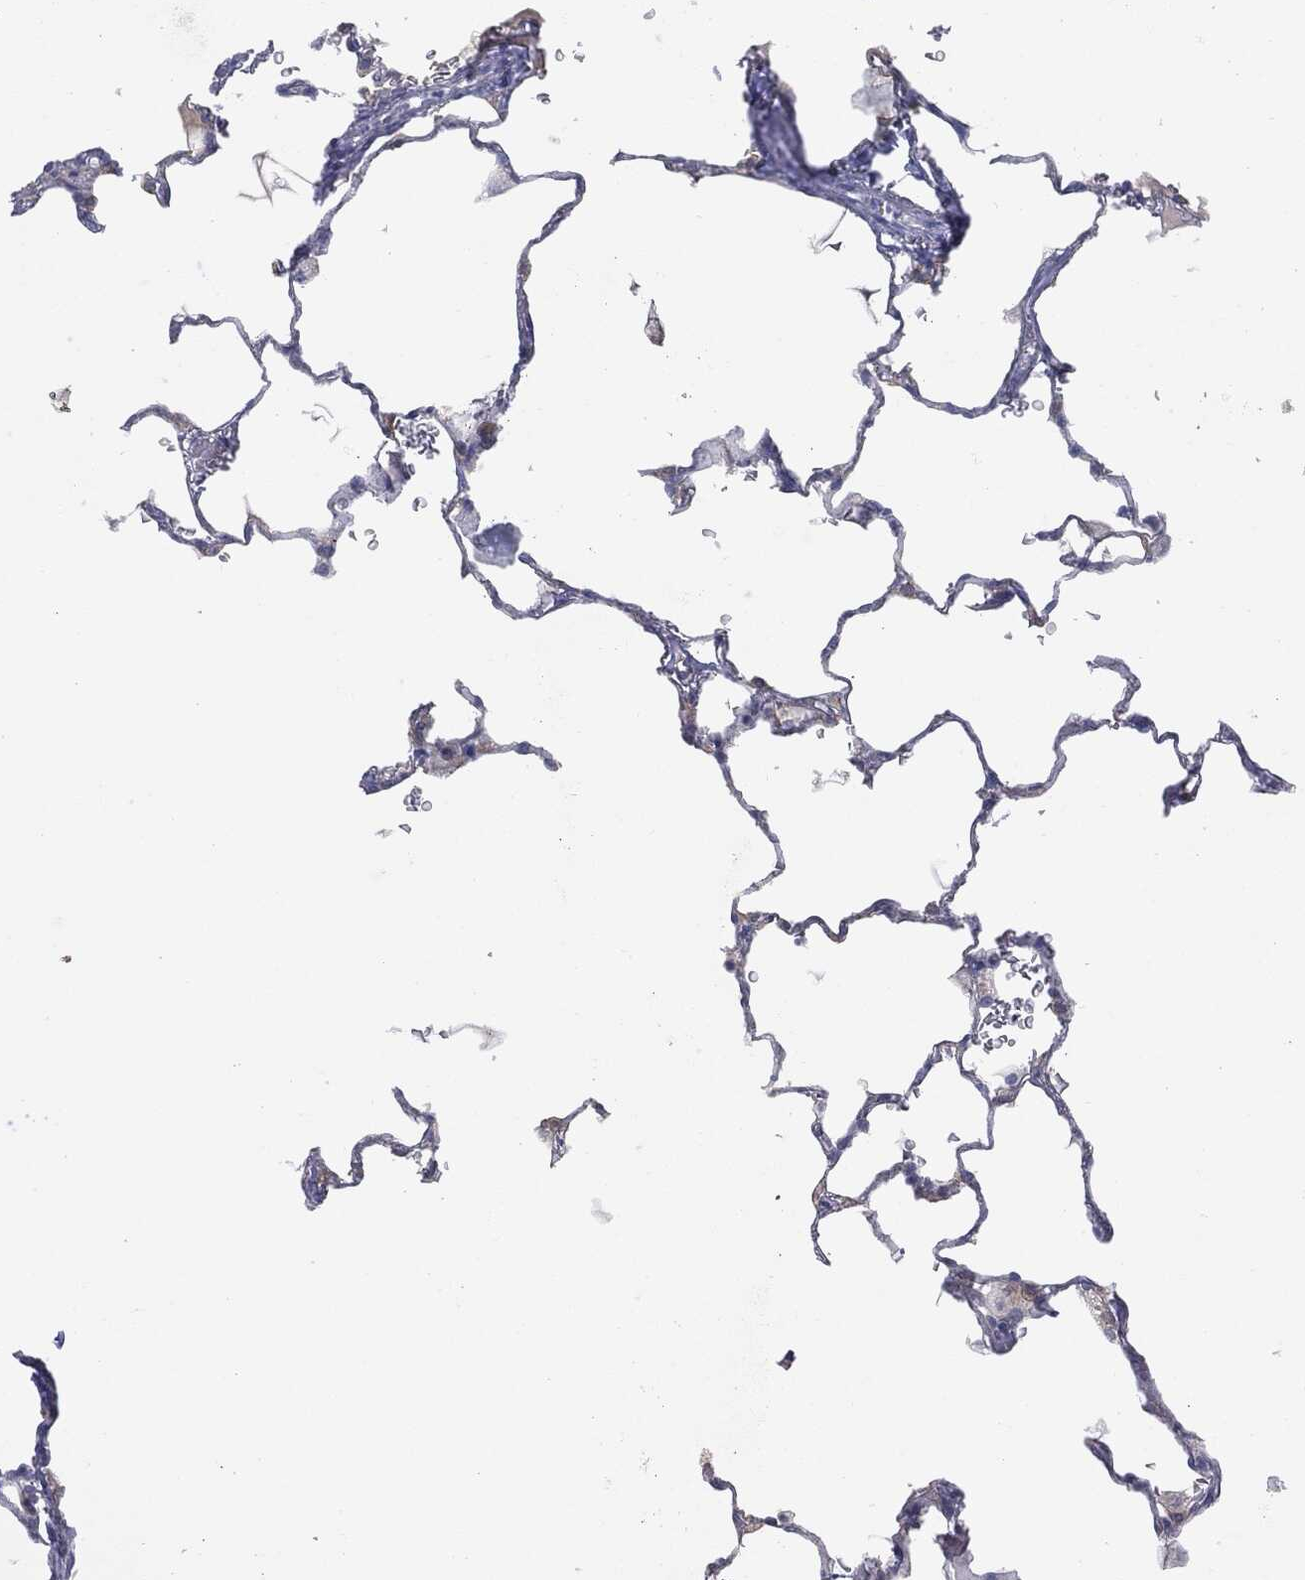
{"staining": {"intensity": "negative", "quantity": "none", "location": "none"}, "tissue": "lung", "cell_type": "Alveolar cells", "image_type": "normal", "snomed": [{"axis": "morphology", "description": "Normal tissue, NOS"}, {"axis": "morphology", "description": "Adenocarcinoma, metastatic, NOS"}, {"axis": "topography", "description": "Lung"}], "caption": "An immunohistochemistry (IHC) micrograph of normal lung is shown. There is no staining in alveolar cells of lung.", "gene": "MUC1", "patient": {"sex": "male", "age": 45}}